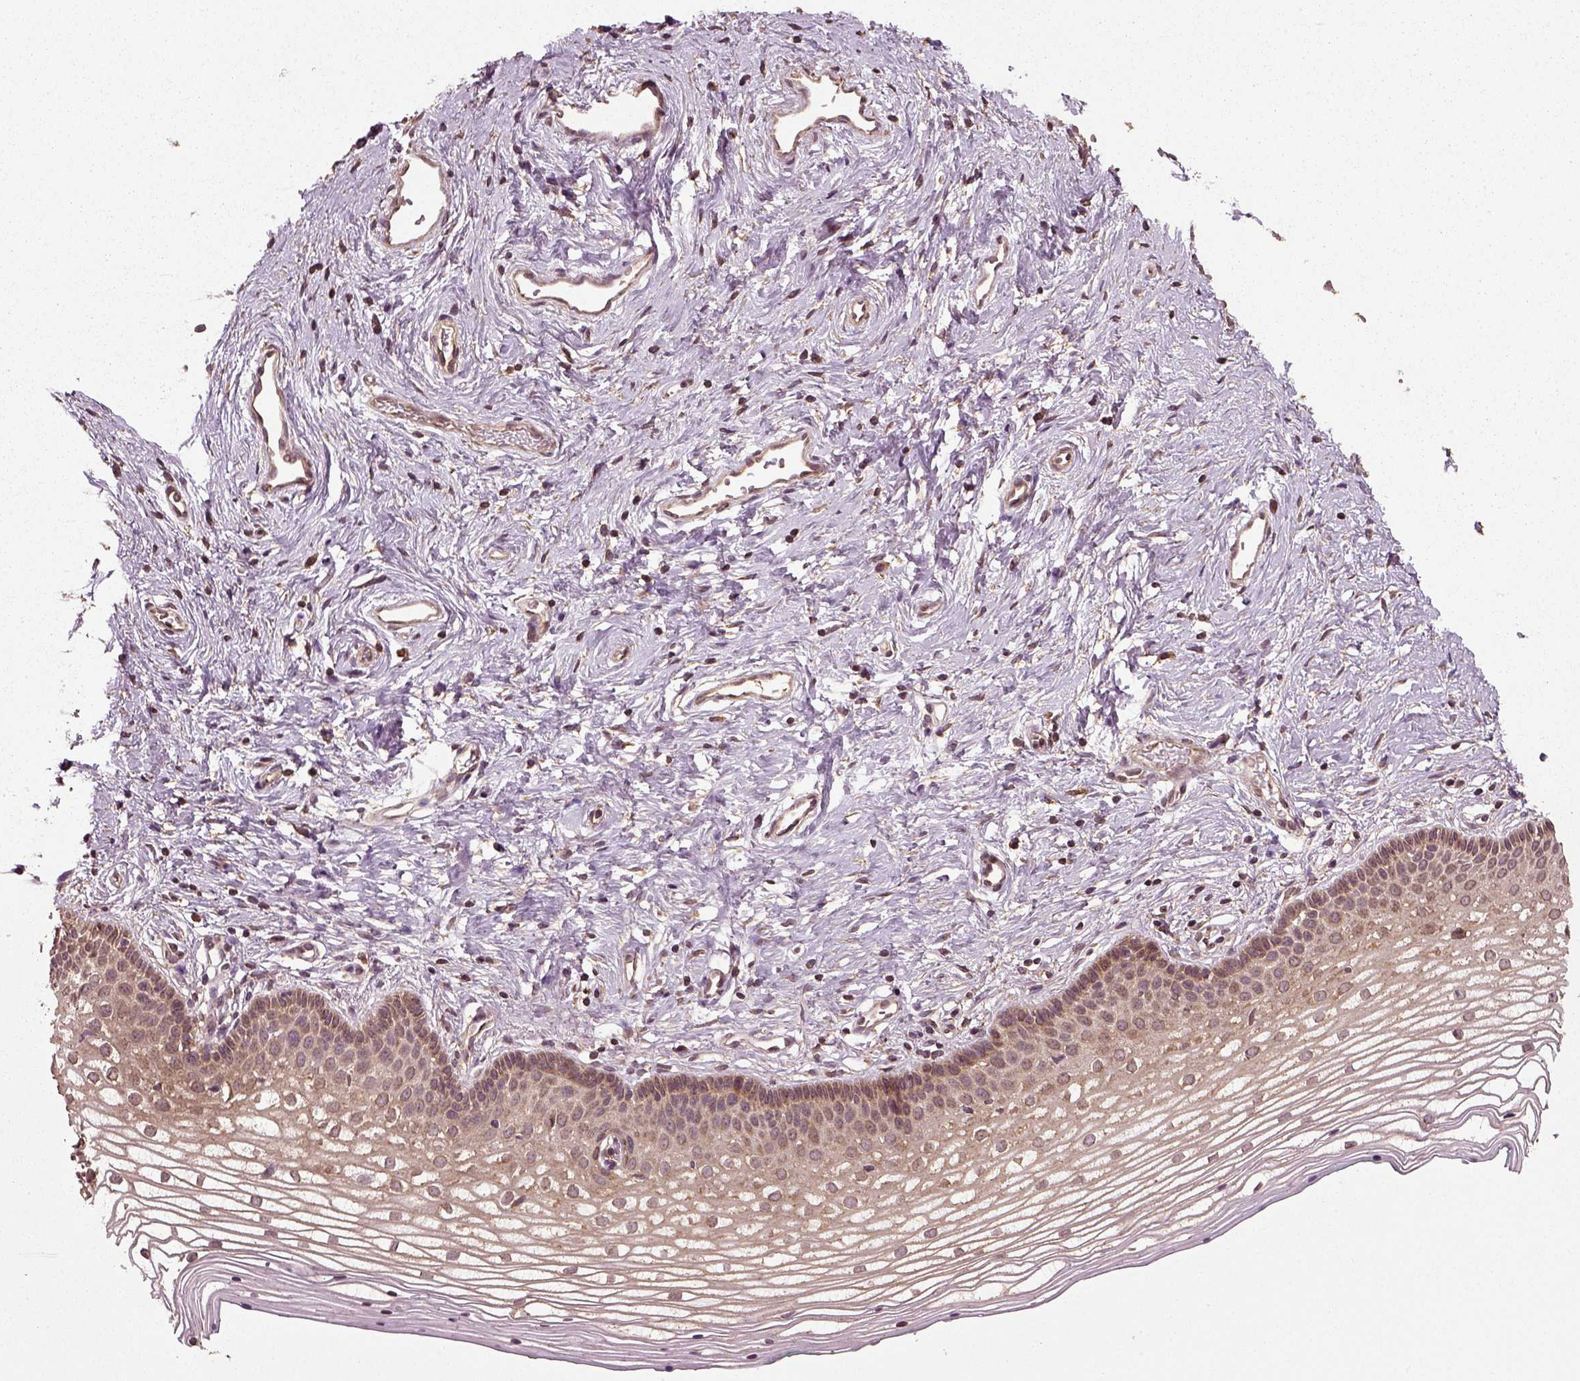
{"staining": {"intensity": "weak", "quantity": ">75%", "location": "cytoplasmic/membranous"}, "tissue": "vagina", "cell_type": "Squamous epithelial cells", "image_type": "normal", "snomed": [{"axis": "morphology", "description": "Normal tissue, NOS"}, {"axis": "topography", "description": "Vagina"}], "caption": "Protein staining demonstrates weak cytoplasmic/membranous positivity in about >75% of squamous epithelial cells in benign vagina.", "gene": "ERV3", "patient": {"sex": "female", "age": 36}}